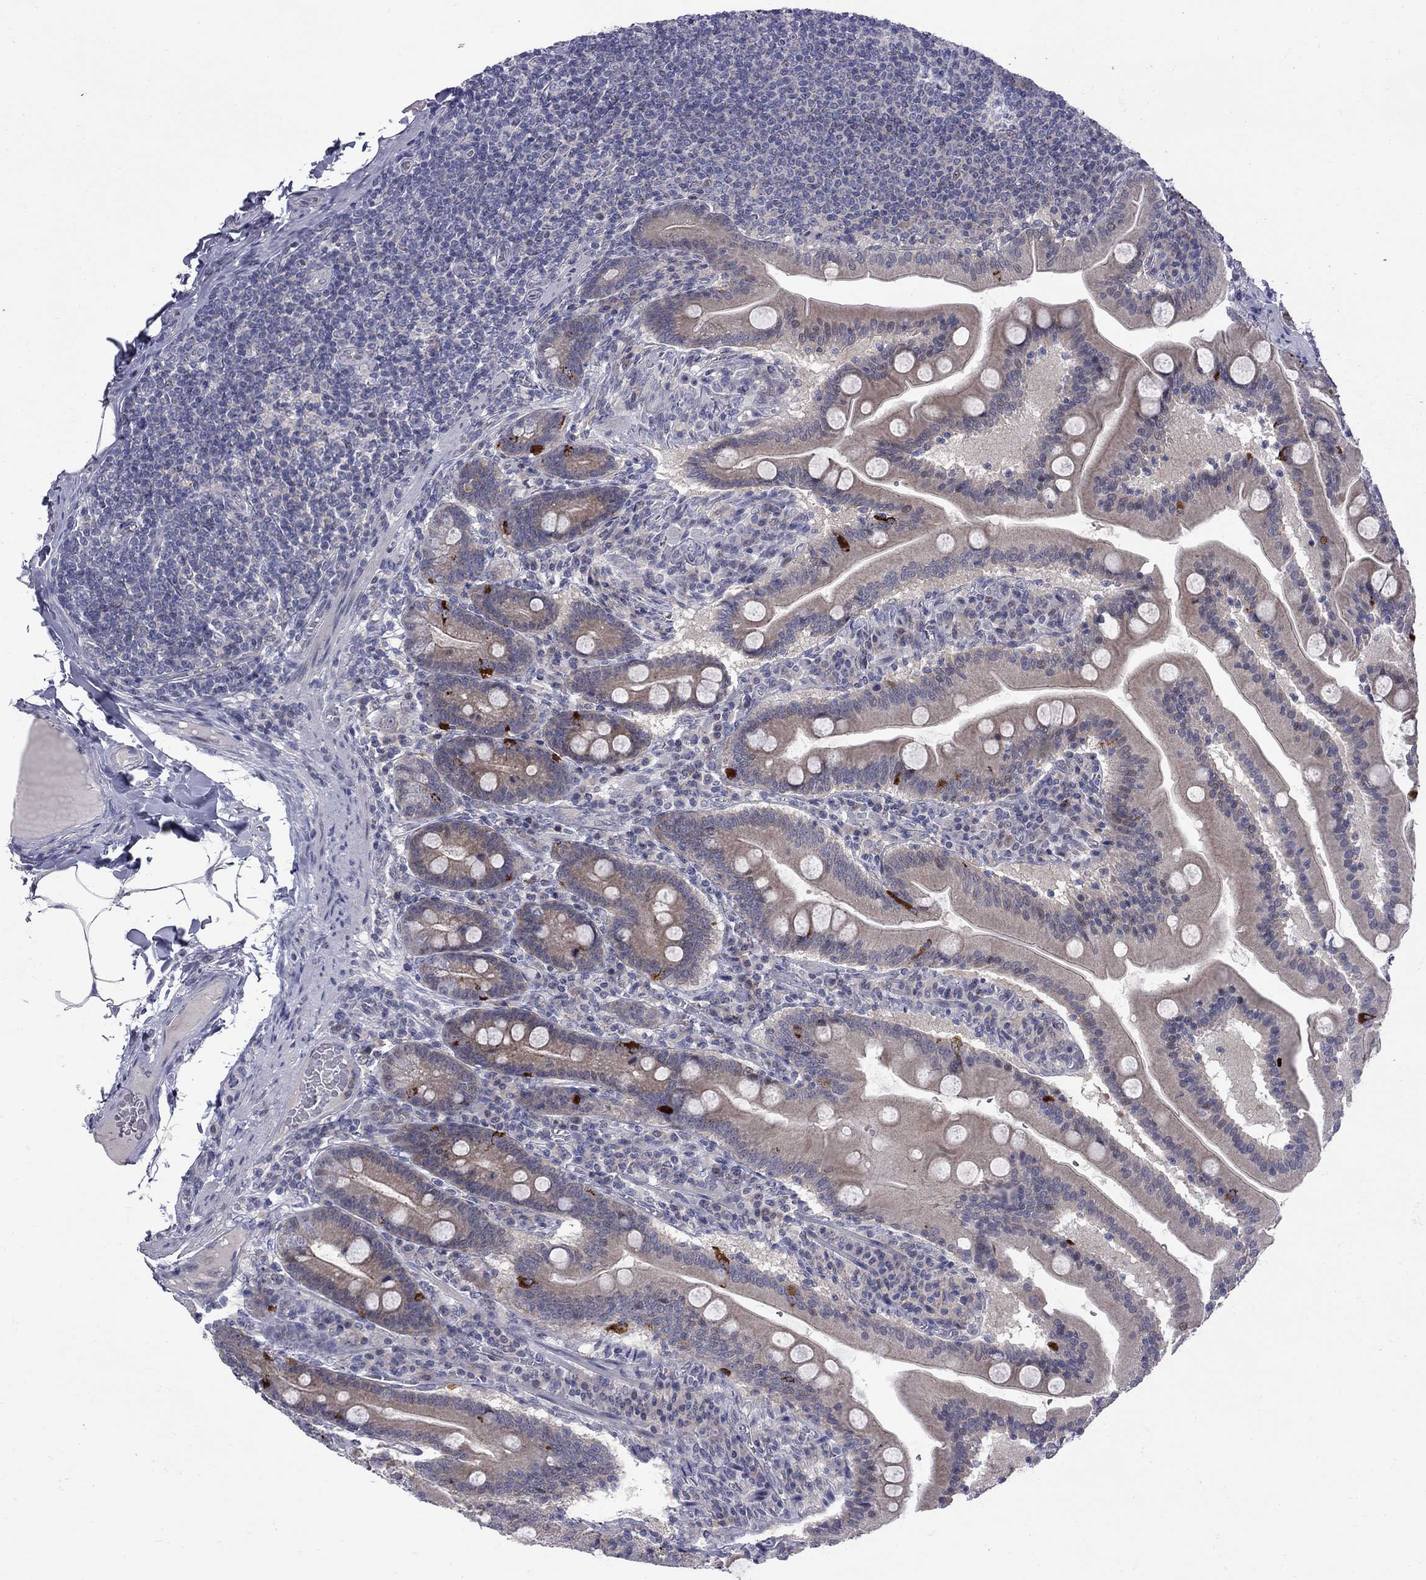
{"staining": {"intensity": "strong", "quantity": "<25%", "location": "cytoplasmic/membranous"}, "tissue": "small intestine", "cell_type": "Glandular cells", "image_type": "normal", "snomed": [{"axis": "morphology", "description": "Normal tissue, NOS"}, {"axis": "topography", "description": "Small intestine"}], "caption": "Small intestine stained for a protein (brown) reveals strong cytoplasmic/membranous positive positivity in about <25% of glandular cells.", "gene": "NRARP", "patient": {"sex": "male", "age": 37}}